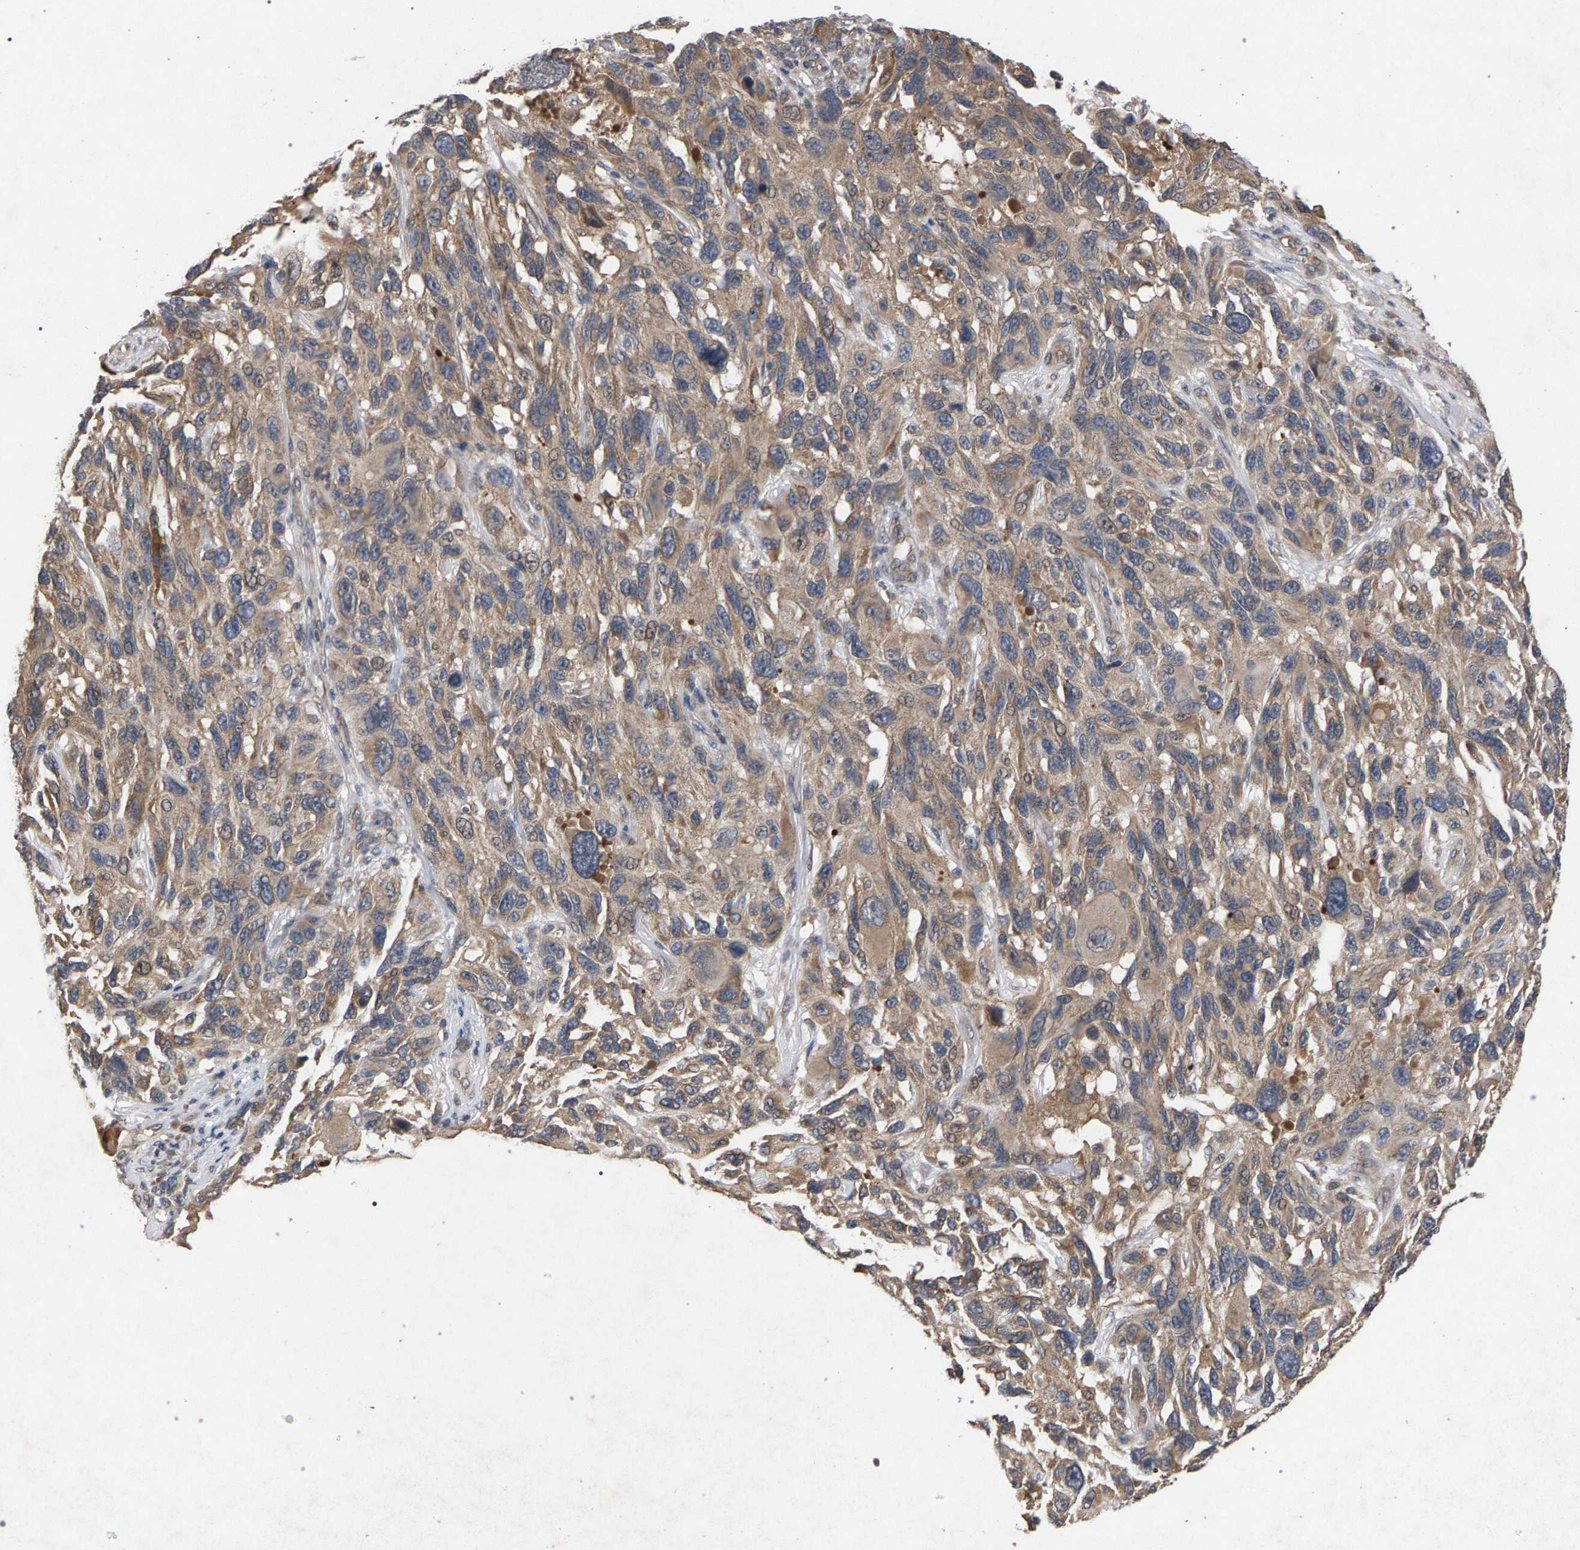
{"staining": {"intensity": "weak", "quantity": "25%-75%", "location": "cytoplasmic/membranous"}, "tissue": "melanoma", "cell_type": "Tumor cells", "image_type": "cancer", "snomed": [{"axis": "morphology", "description": "Malignant melanoma, NOS"}, {"axis": "topography", "description": "Skin"}], "caption": "Weak cytoplasmic/membranous positivity is appreciated in approximately 25%-75% of tumor cells in melanoma.", "gene": "SLC4A4", "patient": {"sex": "male", "age": 53}}